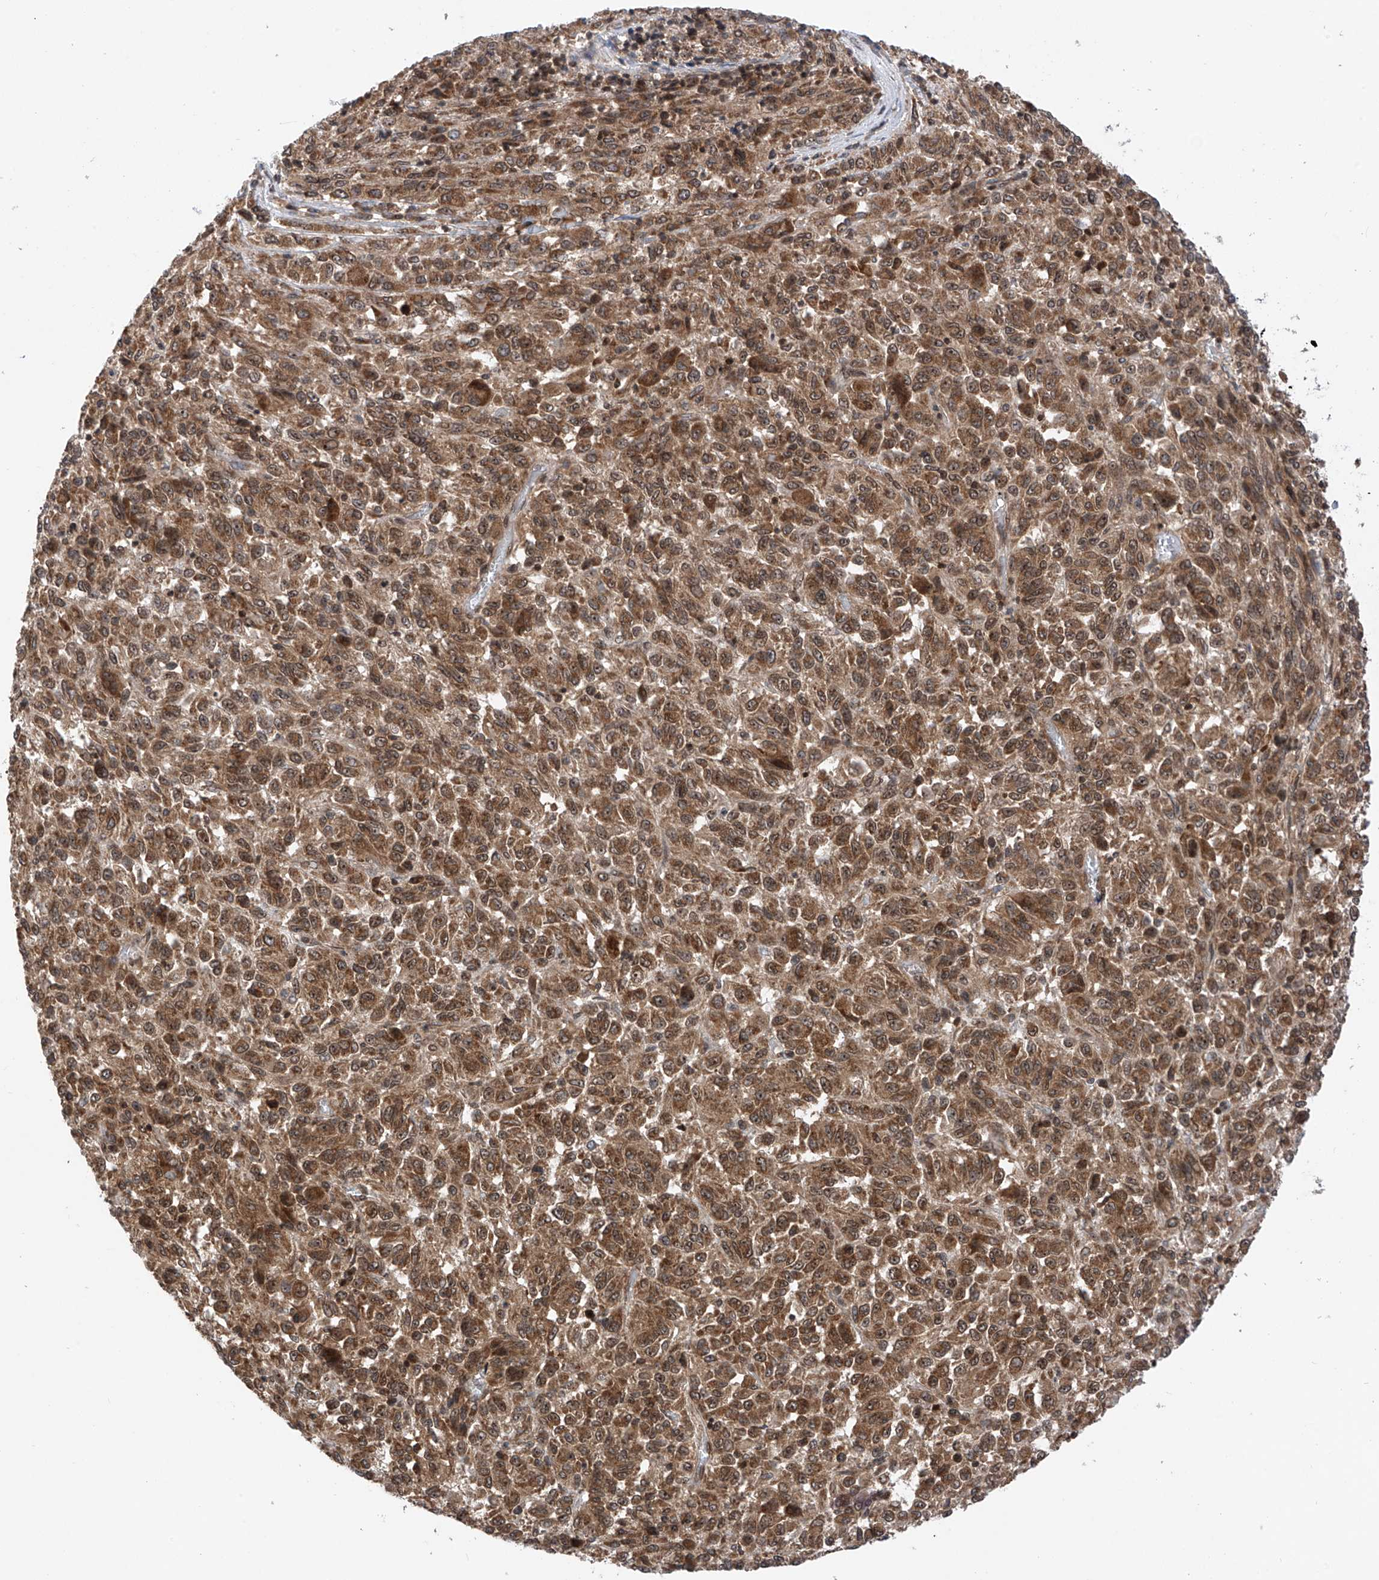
{"staining": {"intensity": "moderate", "quantity": ">75%", "location": "cytoplasmic/membranous,nuclear"}, "tissue": "melanoma", "cell_type": "Tumor cells", "image_type": "cancer", "snomed": [{"axis": "morphology", "description": "Malignant melanoma, Metastatic site"}, {"axis": "topography", "description": "Lung"}], "caption": "DAB immunohistochemical staining of melanoma exhibits moderate cytoplasmic/membranous and nuclear protein expression in approximately >75% of tumor cells.", "gene": "C1orf131", "patient": {"sex": "male", "age": 64}}